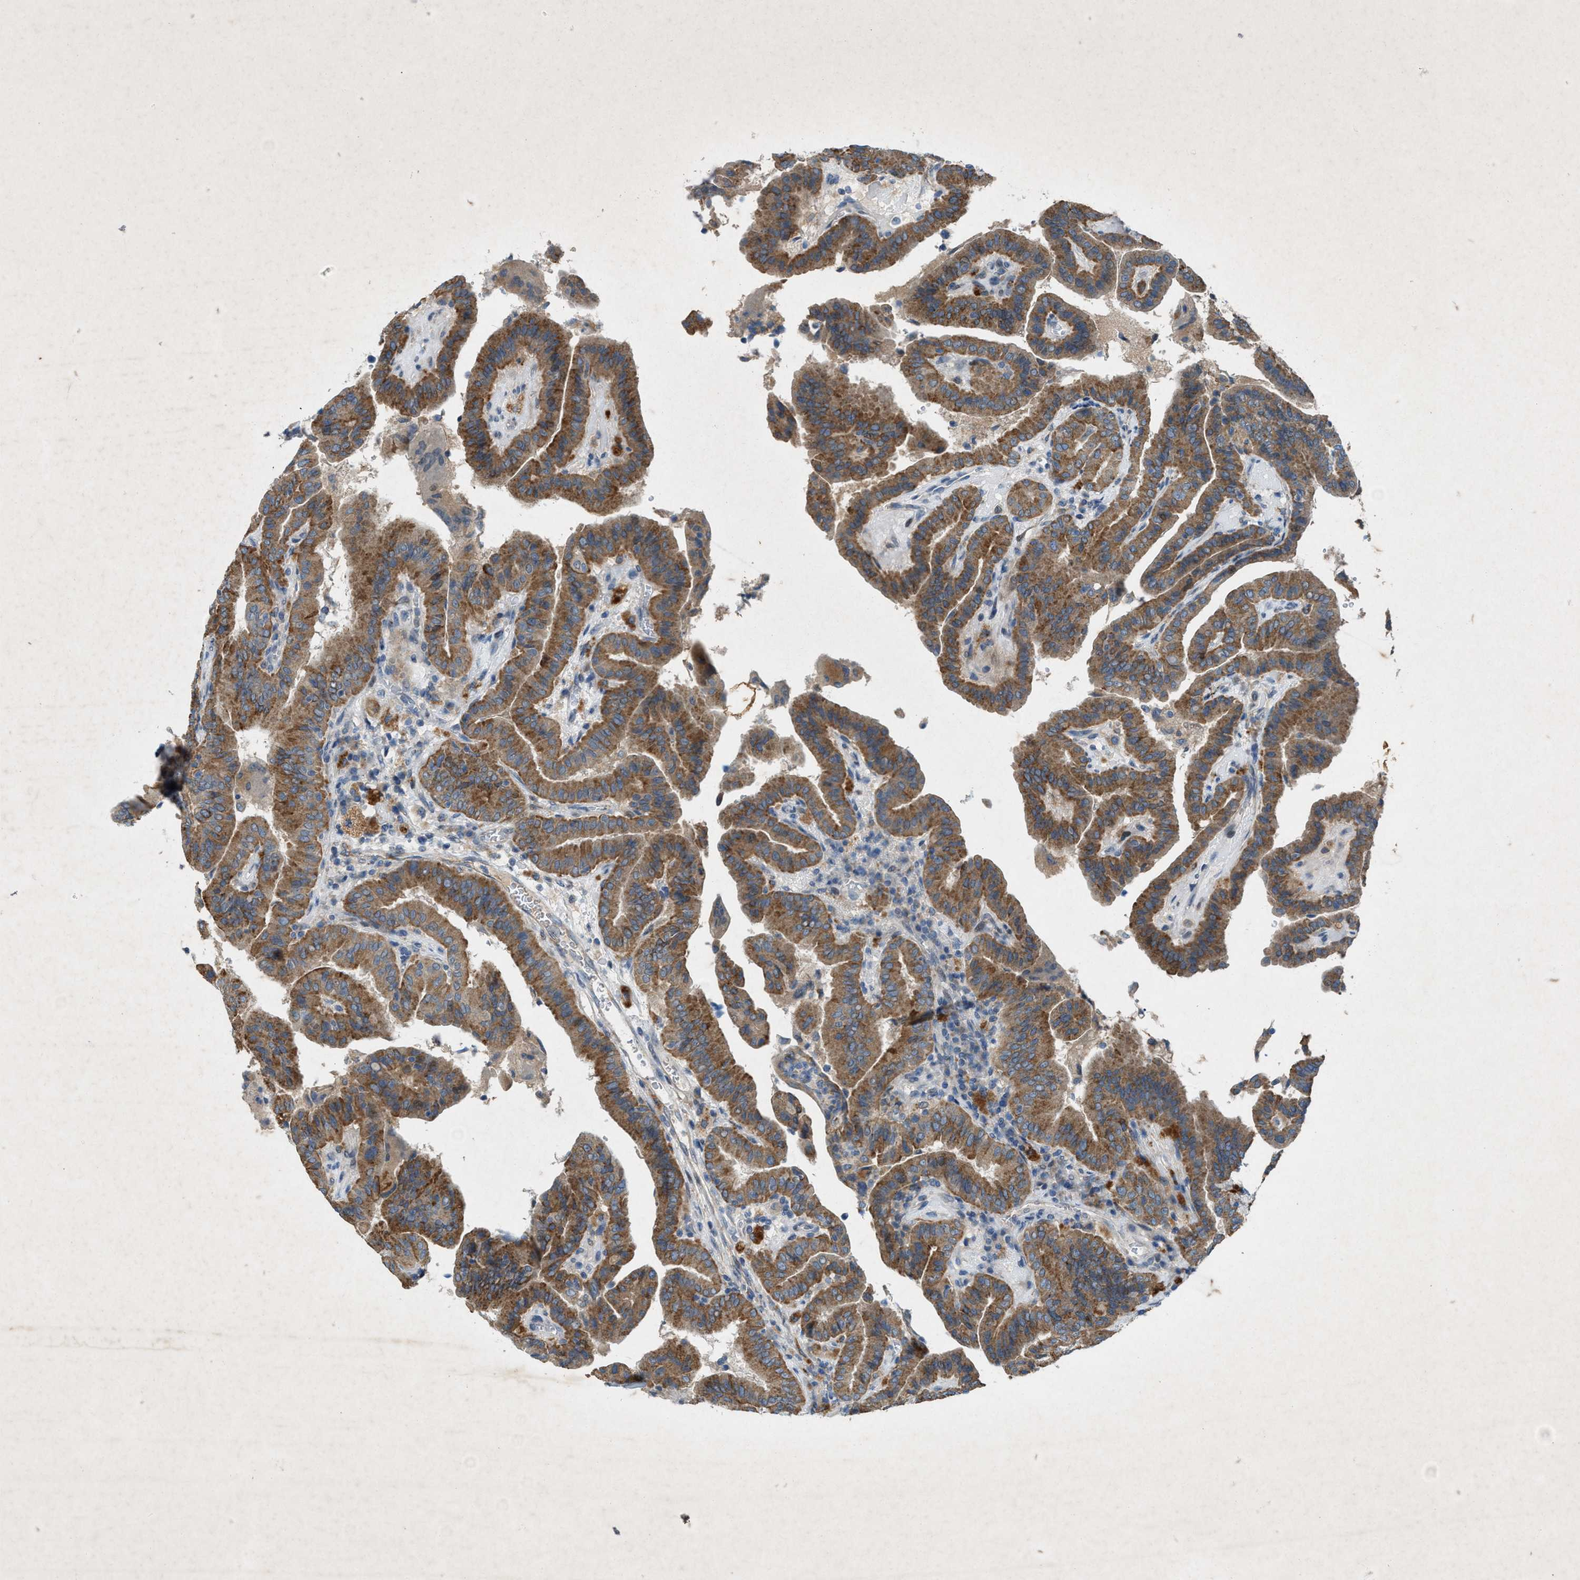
{"staining": {"intensity": "moderate", "quantity": ">75%", "location": "cytoplasmic/membranous"}, "tissue": "thyroid cancer", "cell_type": "Tumor cells", "image_type": "cancer", "snomed": [{"axis": "morphology", "description": "Papillary adenocarcinoma, NOS"}, {"axis": "topography", "description": "Thyroid gland"}], "caption": "Brown immunohistochemical staining in thyroid cancer (papillary adenocarcinoma) demonstrates moderate cytoplasmic/membranous staining in about >75% of tumor cells.", "gene": "URGCP", "patient": {"sex": "male", "age": 33}}